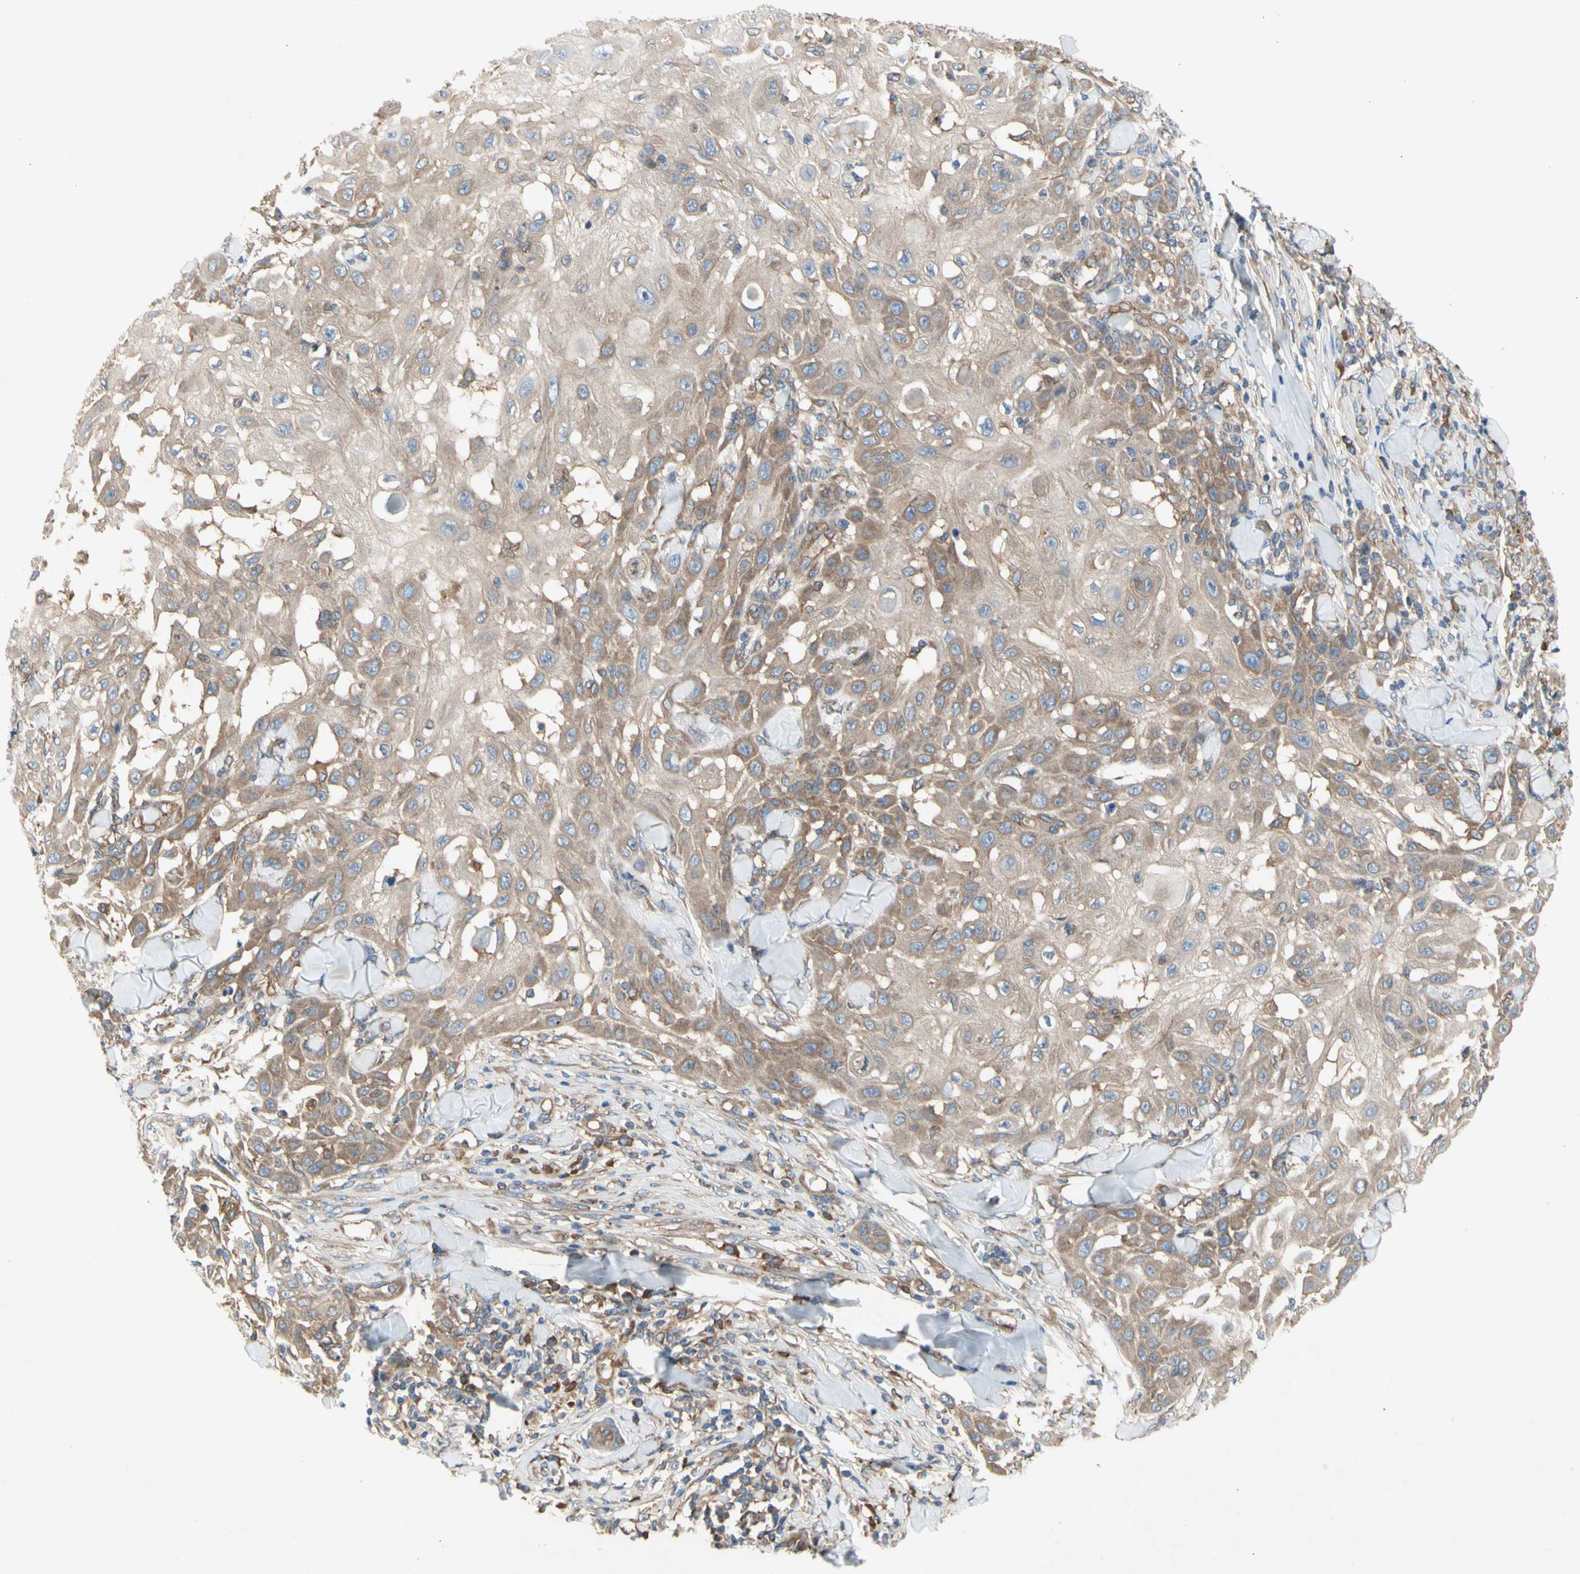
{"staining": {"intensity": "moderate", "quantity": ">75%", "location": "cytoplasmic/membranous"}, "tissue": "skin cancer", "cell_type": "Tumor cells", "image_type": "cancer", "snomed": [{"axis": "morphology", "description": "Squamous cell carcinoma, NOS"}, {"axis": "topography", "description": "Skin"}], "caption": "Skin squamous cell carcinoma stained for a protein (brown) reveals moderate cytoplasmic/membranous positive expression in about >75% of tumor cells.", "gene": "KLC1", "patient": {"sex": "male", "age": 24}}